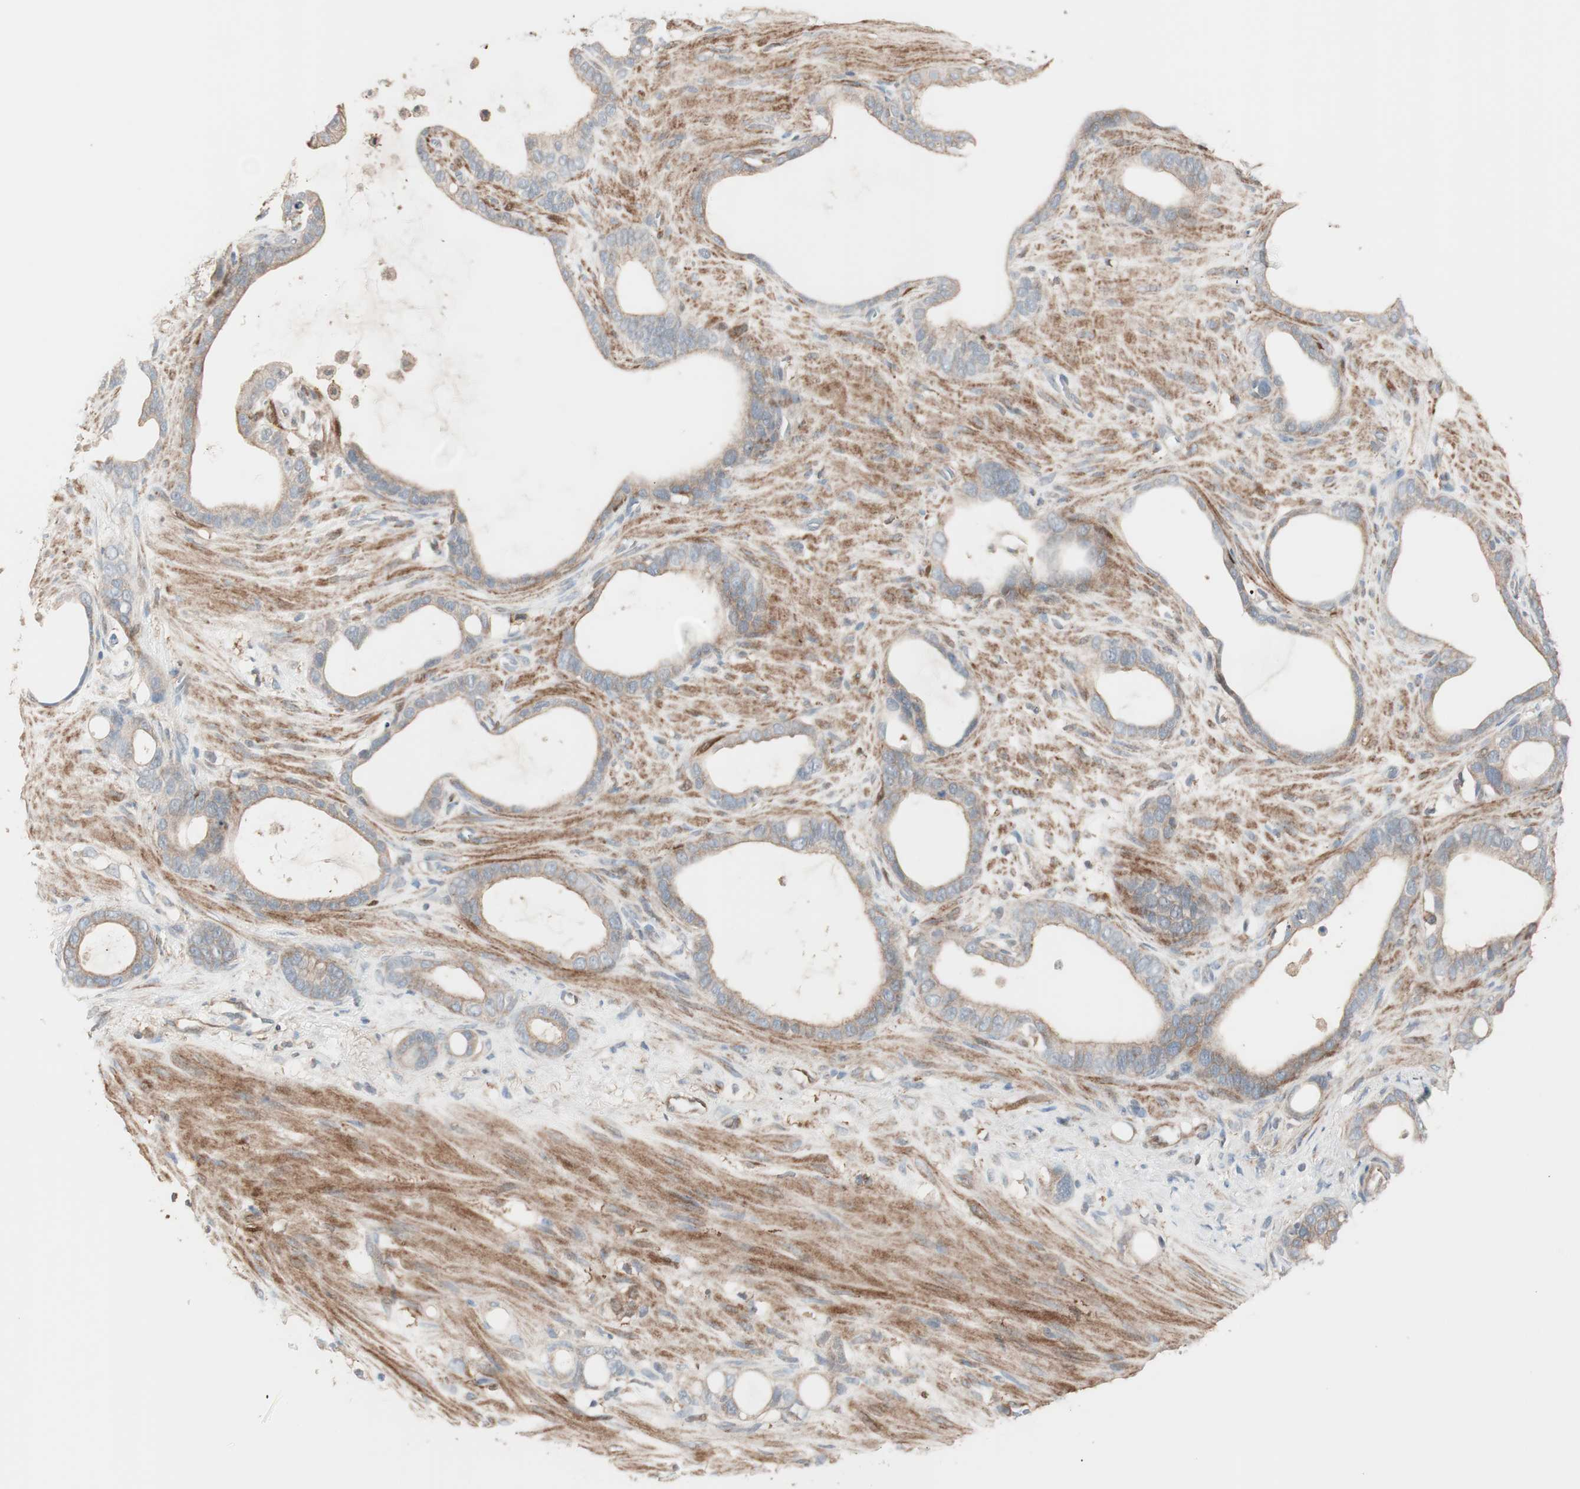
{"staining": {"intensity": "weak", "quantity": ">75%", "location": "cytoplasmic/membranous"}, "tissue": "stomach cancer", "cell_type": "Tumor cells", "image_type": "cancer", "snomed": [{"axis": "morphology", "description": "Adenocarcinoma, NOS"}, {"axis": "topography", "description": "Stomach"}], "caption": "Stomach cancer (adenocarcinoma) was stained to show a protein in brown. There is low levels of weak cytoplasmic/membranous expression in approximately >75% of tumor cells.", "gene": "STAB1", "patient": {"sex": "female", "age": 75}}